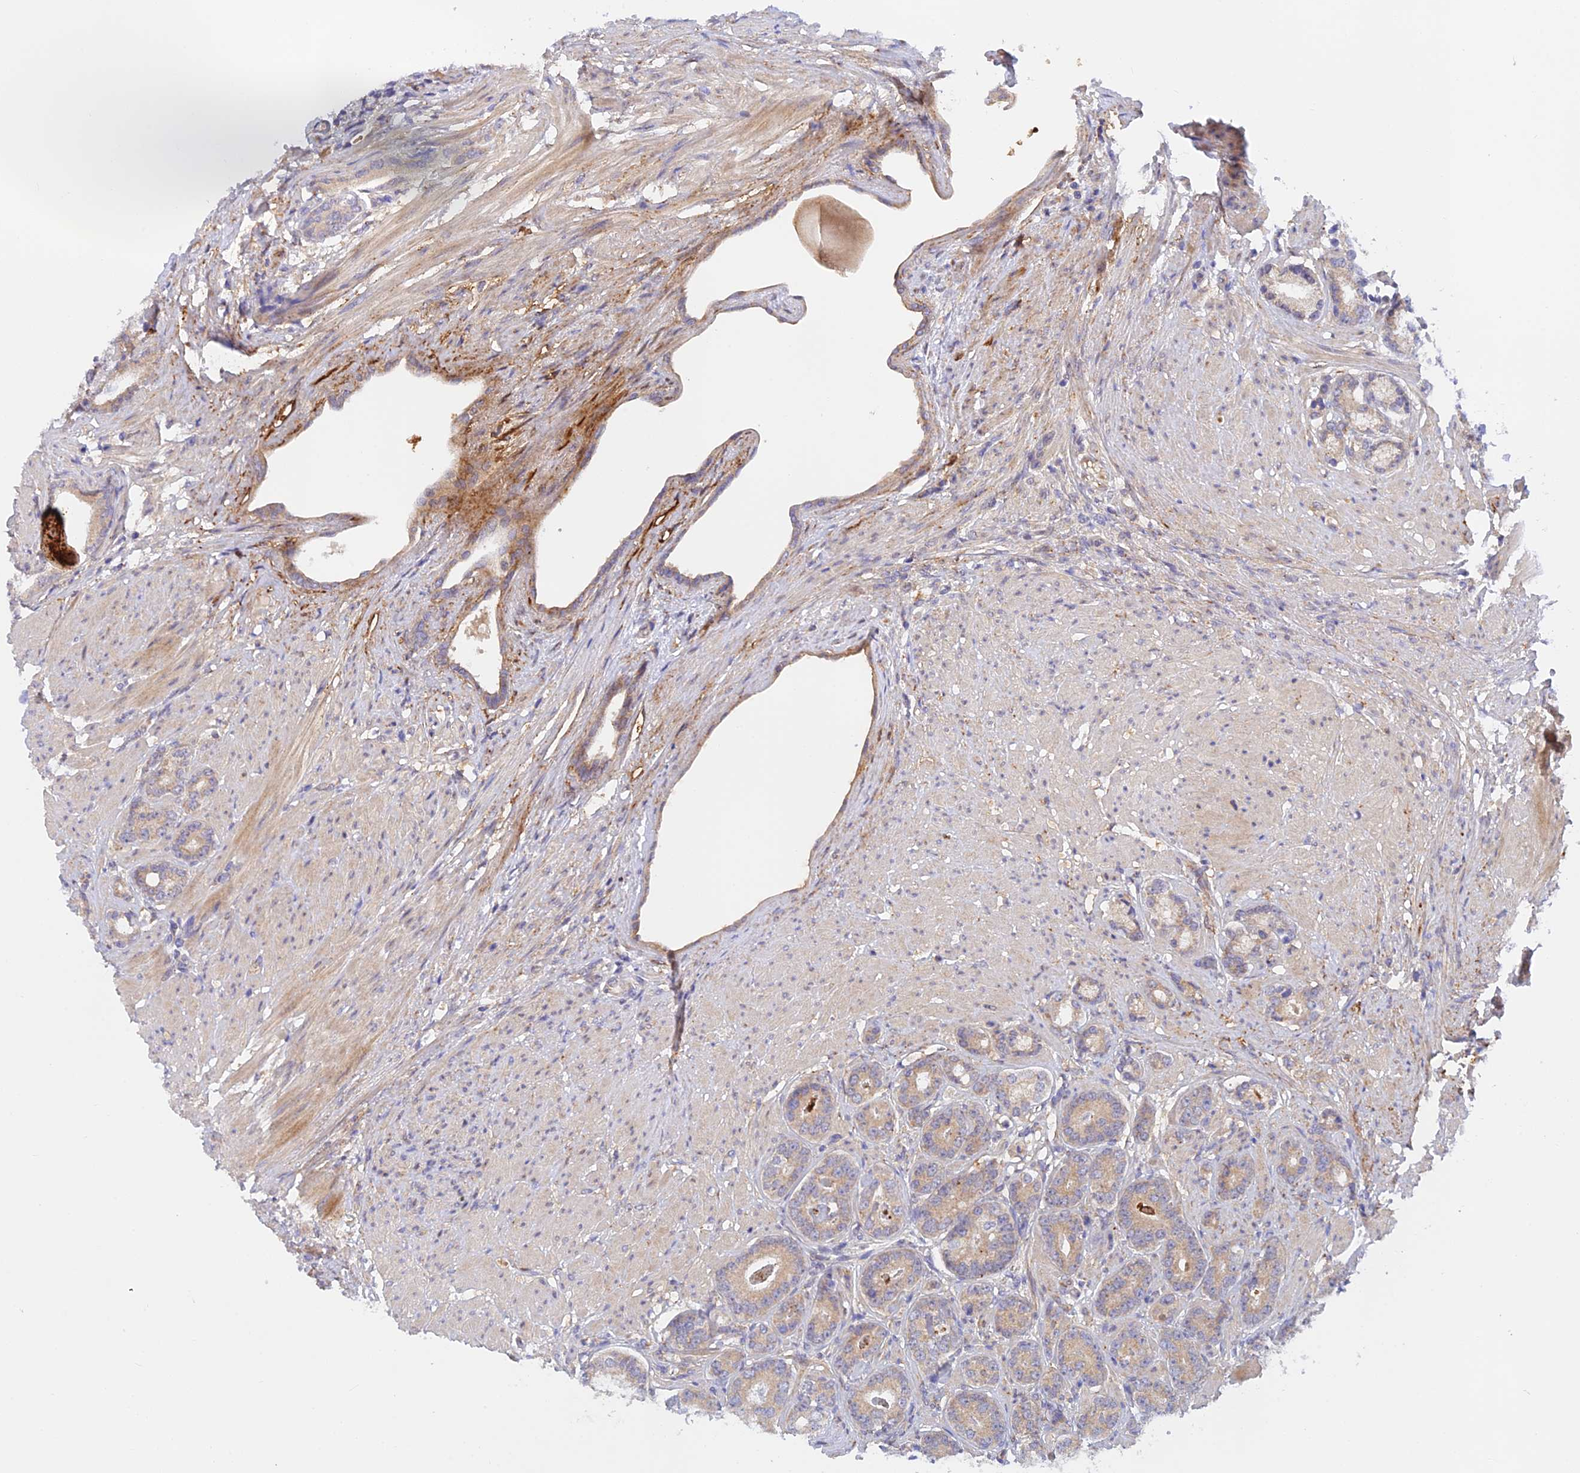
{"staining": {"intensity": "weak", "quantity": ">75%", "location": "cytoplasmic/membranous"}, "tissue": "prostate cancer", "cell_type": "Tumor cells", "image_type": "cancer", "snomed": [{"axis": "morphology", "description": "Adenocarcinoma, Low grade"}, {"axis": "topography", "description": "Prostate"}], "caption": "Low-grade adenocarcinoma (prostate) stained with DAB (3,3'-diaminobenzidine) immunohistochemistry reveals low levels of weak cytoplasmic/membranous staining in about >75% of tumor cells.", "gene": "RANBP6", "patient": {"sex": "male", "age": 71}}